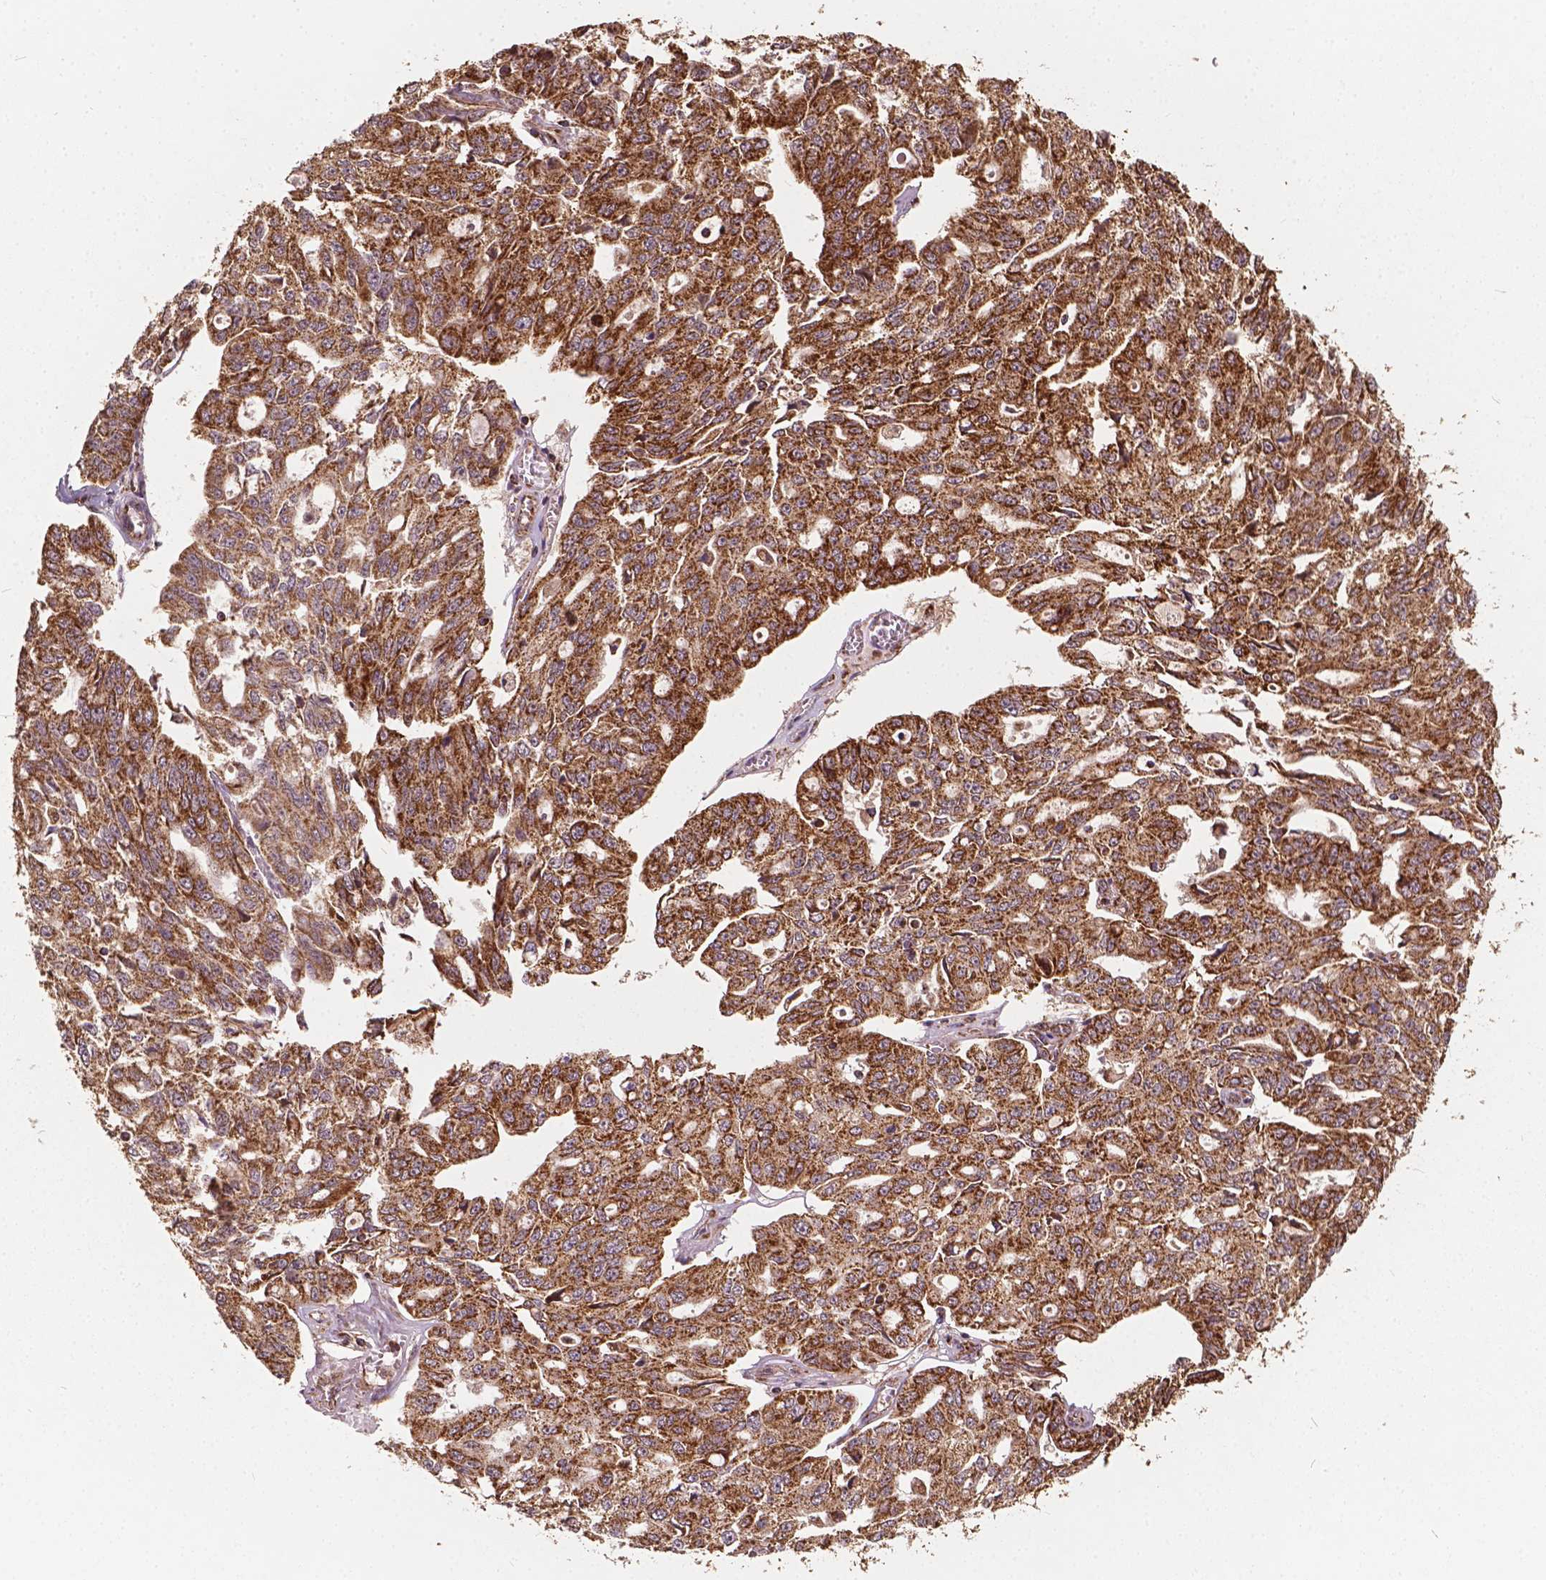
{"staining": {"intensity": "strong", "quantity": ">75%", "location": "cytoplasmic/membranous"}, "tissue": "ovarian cancer", "cell_type": "Tumor cells", "image_type": "cancer", "snomed": [{"axis": "morphology", "description": "Carcinoma, endometroid"}, {"axis": "topography", "description": "Ovary"}], "caption": "The photomicrograph displays a brown stain indicating the presence of a protein in the cytoplasmic/membranous of tumor cells in ovarian cancer.", "gene": "UBXN2A", "patient": {"sex": "female", "age": 65}}